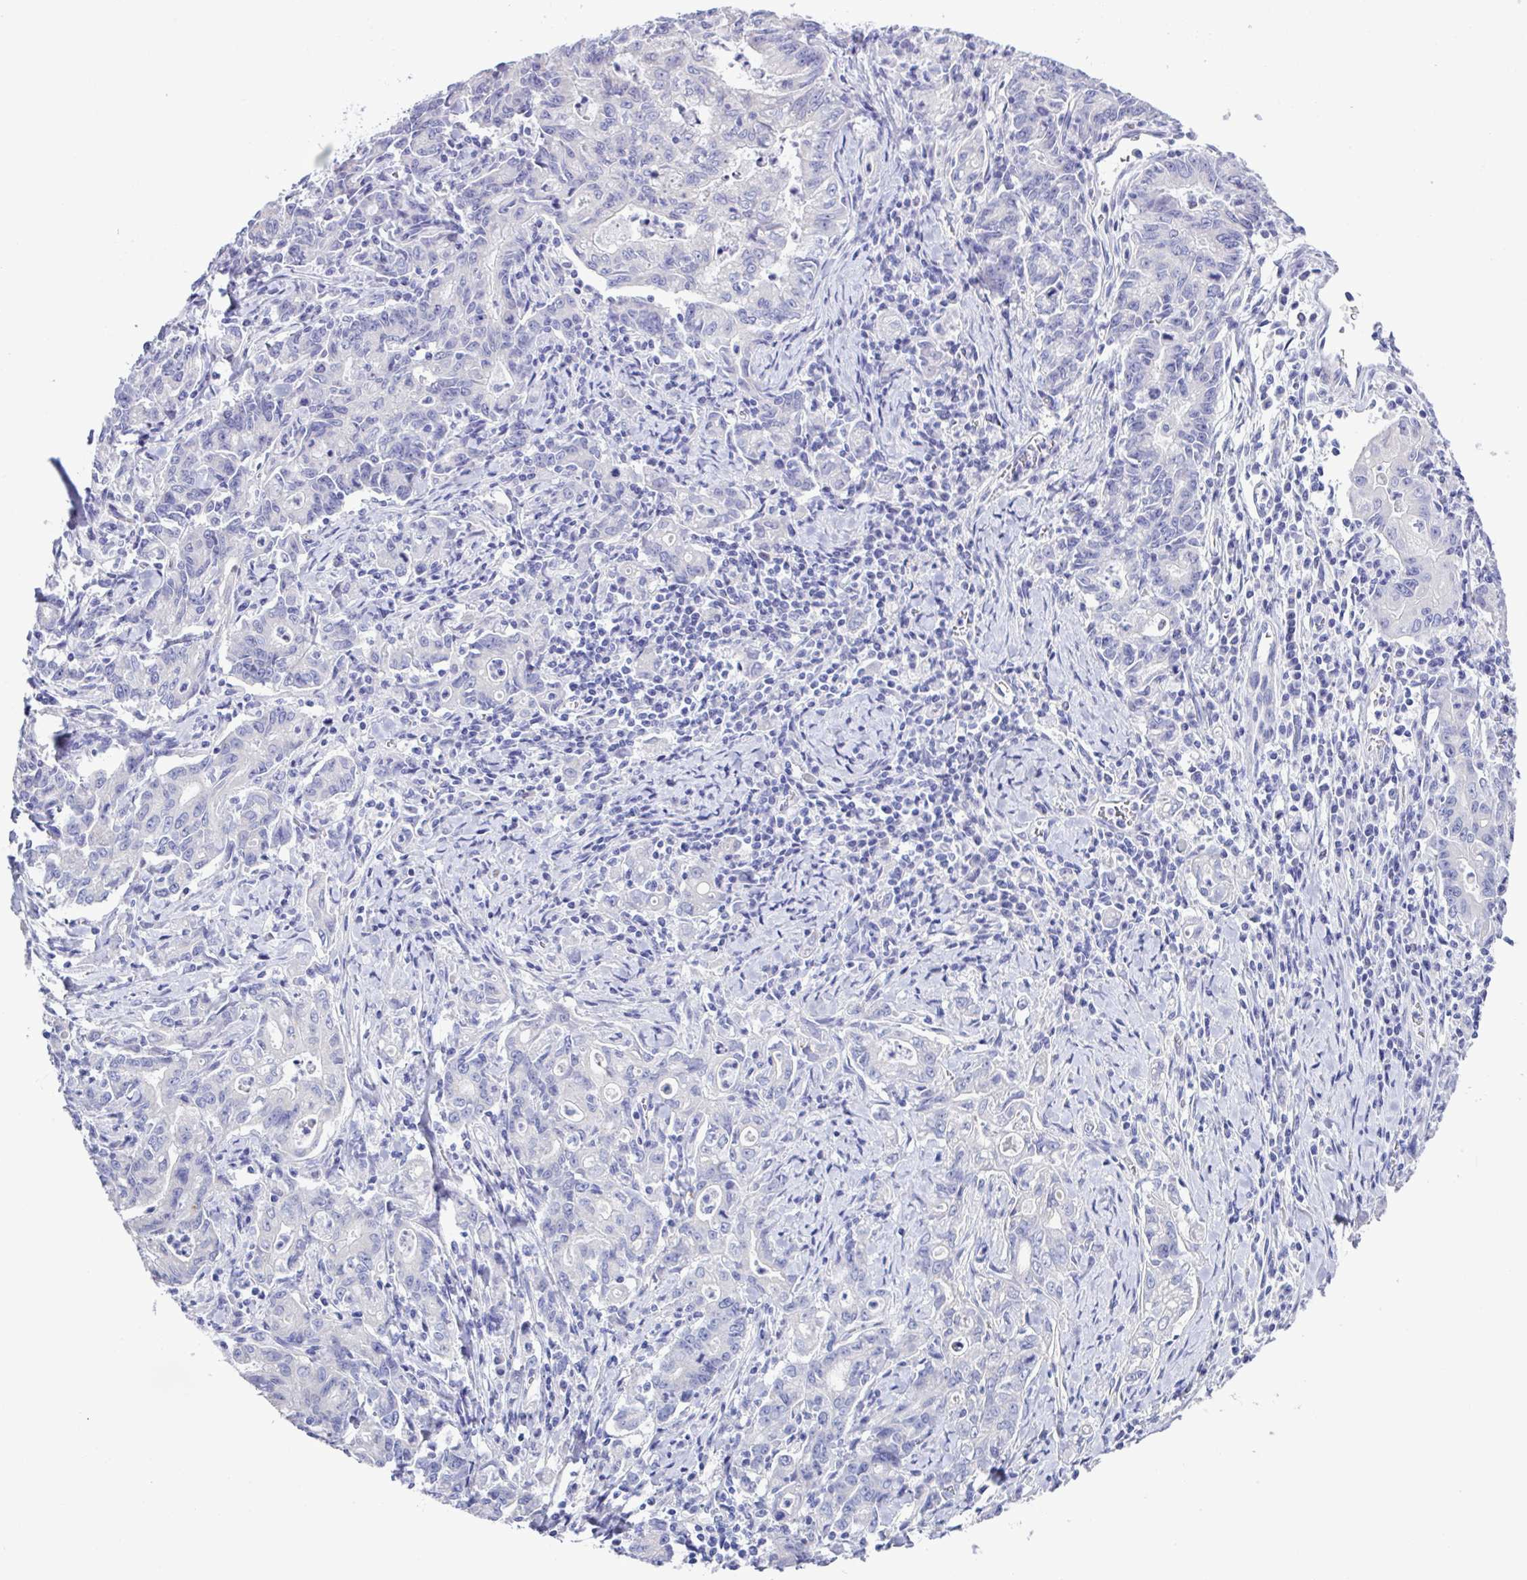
{"staining": {"intensity": "negative", "quantity": "none", "location": "none"}, "tissue": "stomach cancer", "cell_type": "Tumor cells", "image_type": "cancer", "snomed": [{"axis": "morphology", "description": "Adenocarcinoma, NOS"}, {"axis": "topography", "description": "Stomach, upper"}], "caption": "This is an IHC micrograph of human stomach cancer. There is no positivity in tumor cells.", "gene": "MED11", "patient": {"sex": "female", "age": 79}}